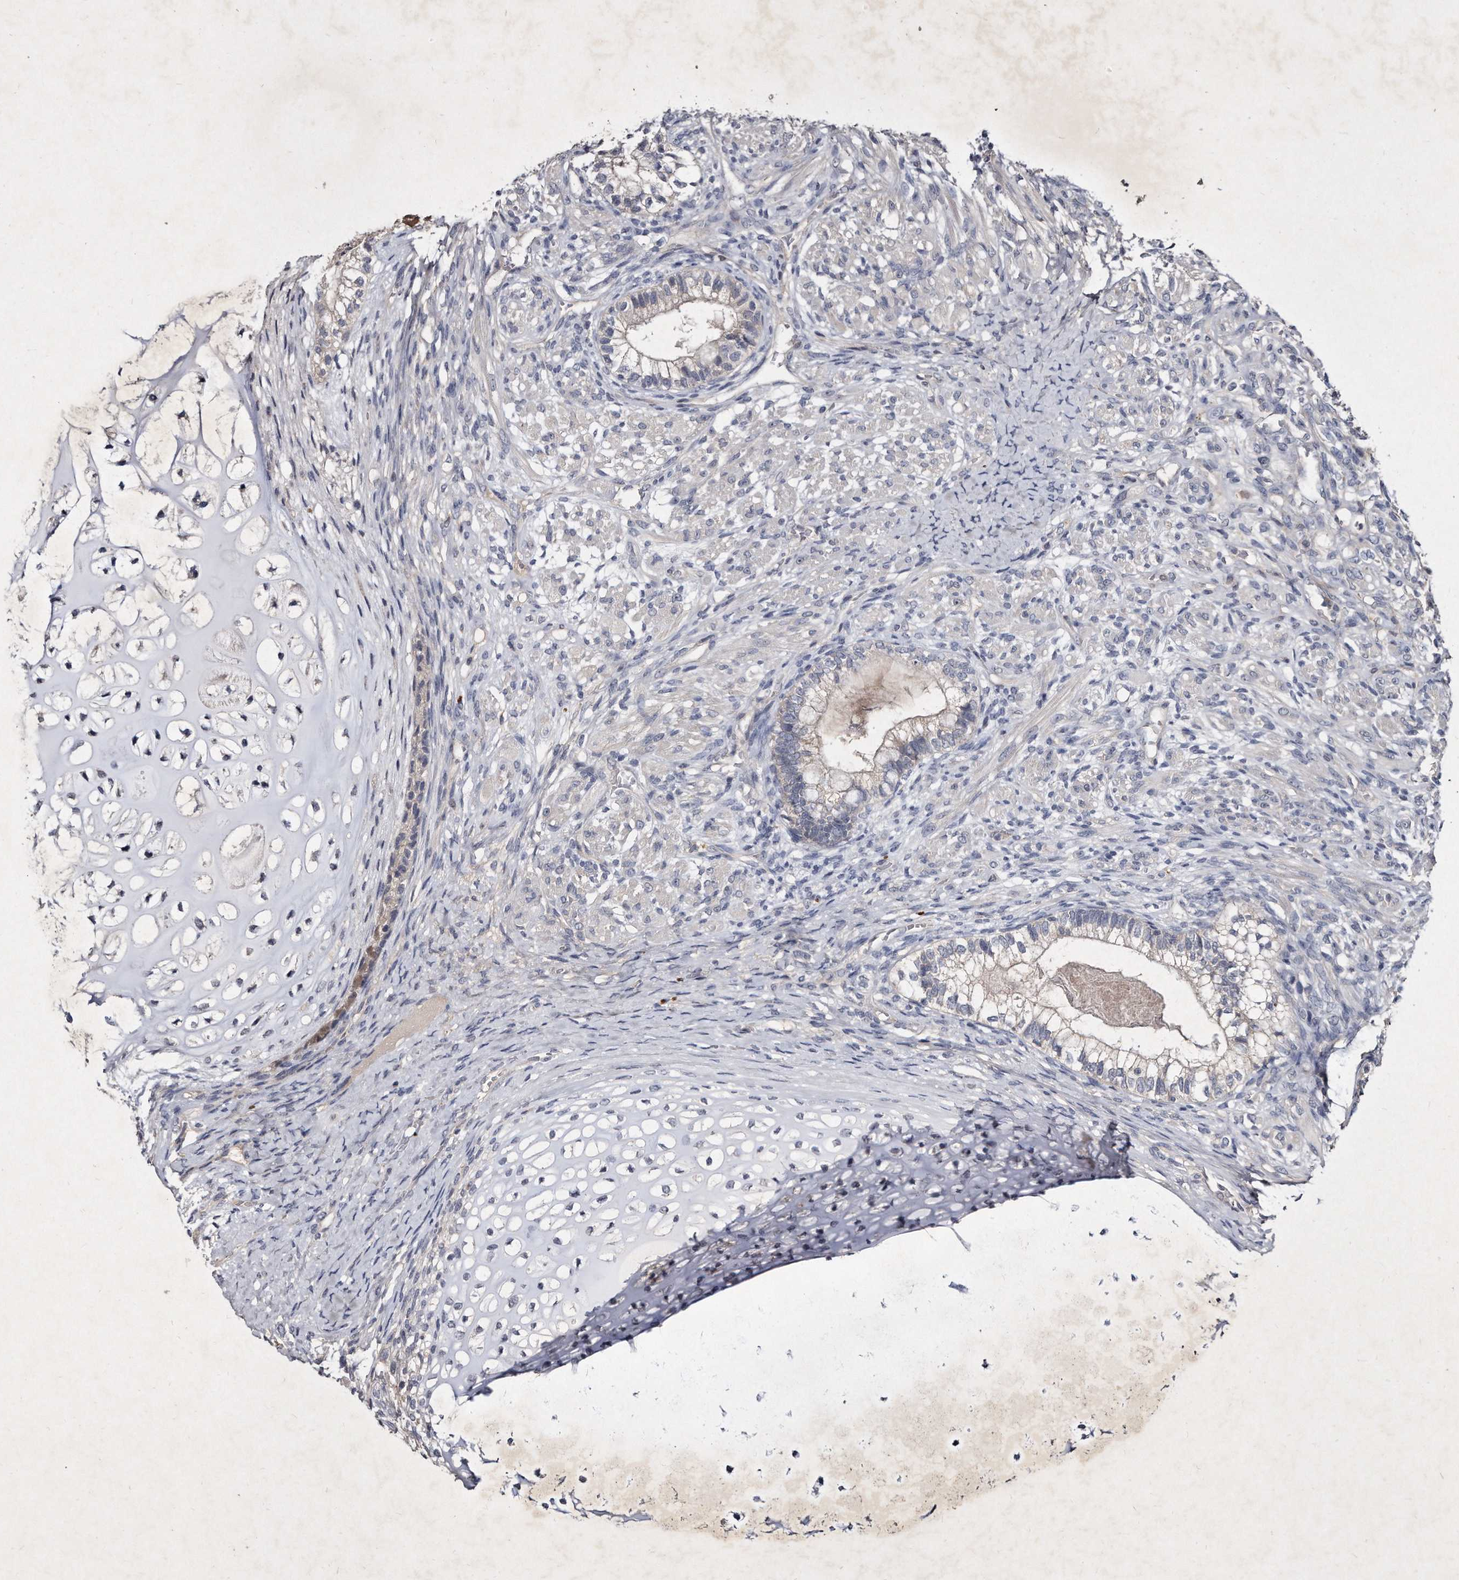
{"staining": {"intensity": "negative", "quantity": "none", "location": "none"}, "tissue": "testis cancer", "cell_type": "Tumor cells", "image_type": "cancer", "snomed": [{"axis": "morphology", "description": "Seminoma, NOS"}, {"axis": "morphology", "description": "Carcinoma, Embryonal, NOS"}, {"axis": "topography", "description": "Testis"}], "caption": "Micrograph shows no significant protein expression in tumor cells of testis cancer (seminoma). Nuclei are stained in blue.", "gene": "KLHDC3", "patient": {"sex": "male", "age": 28}}